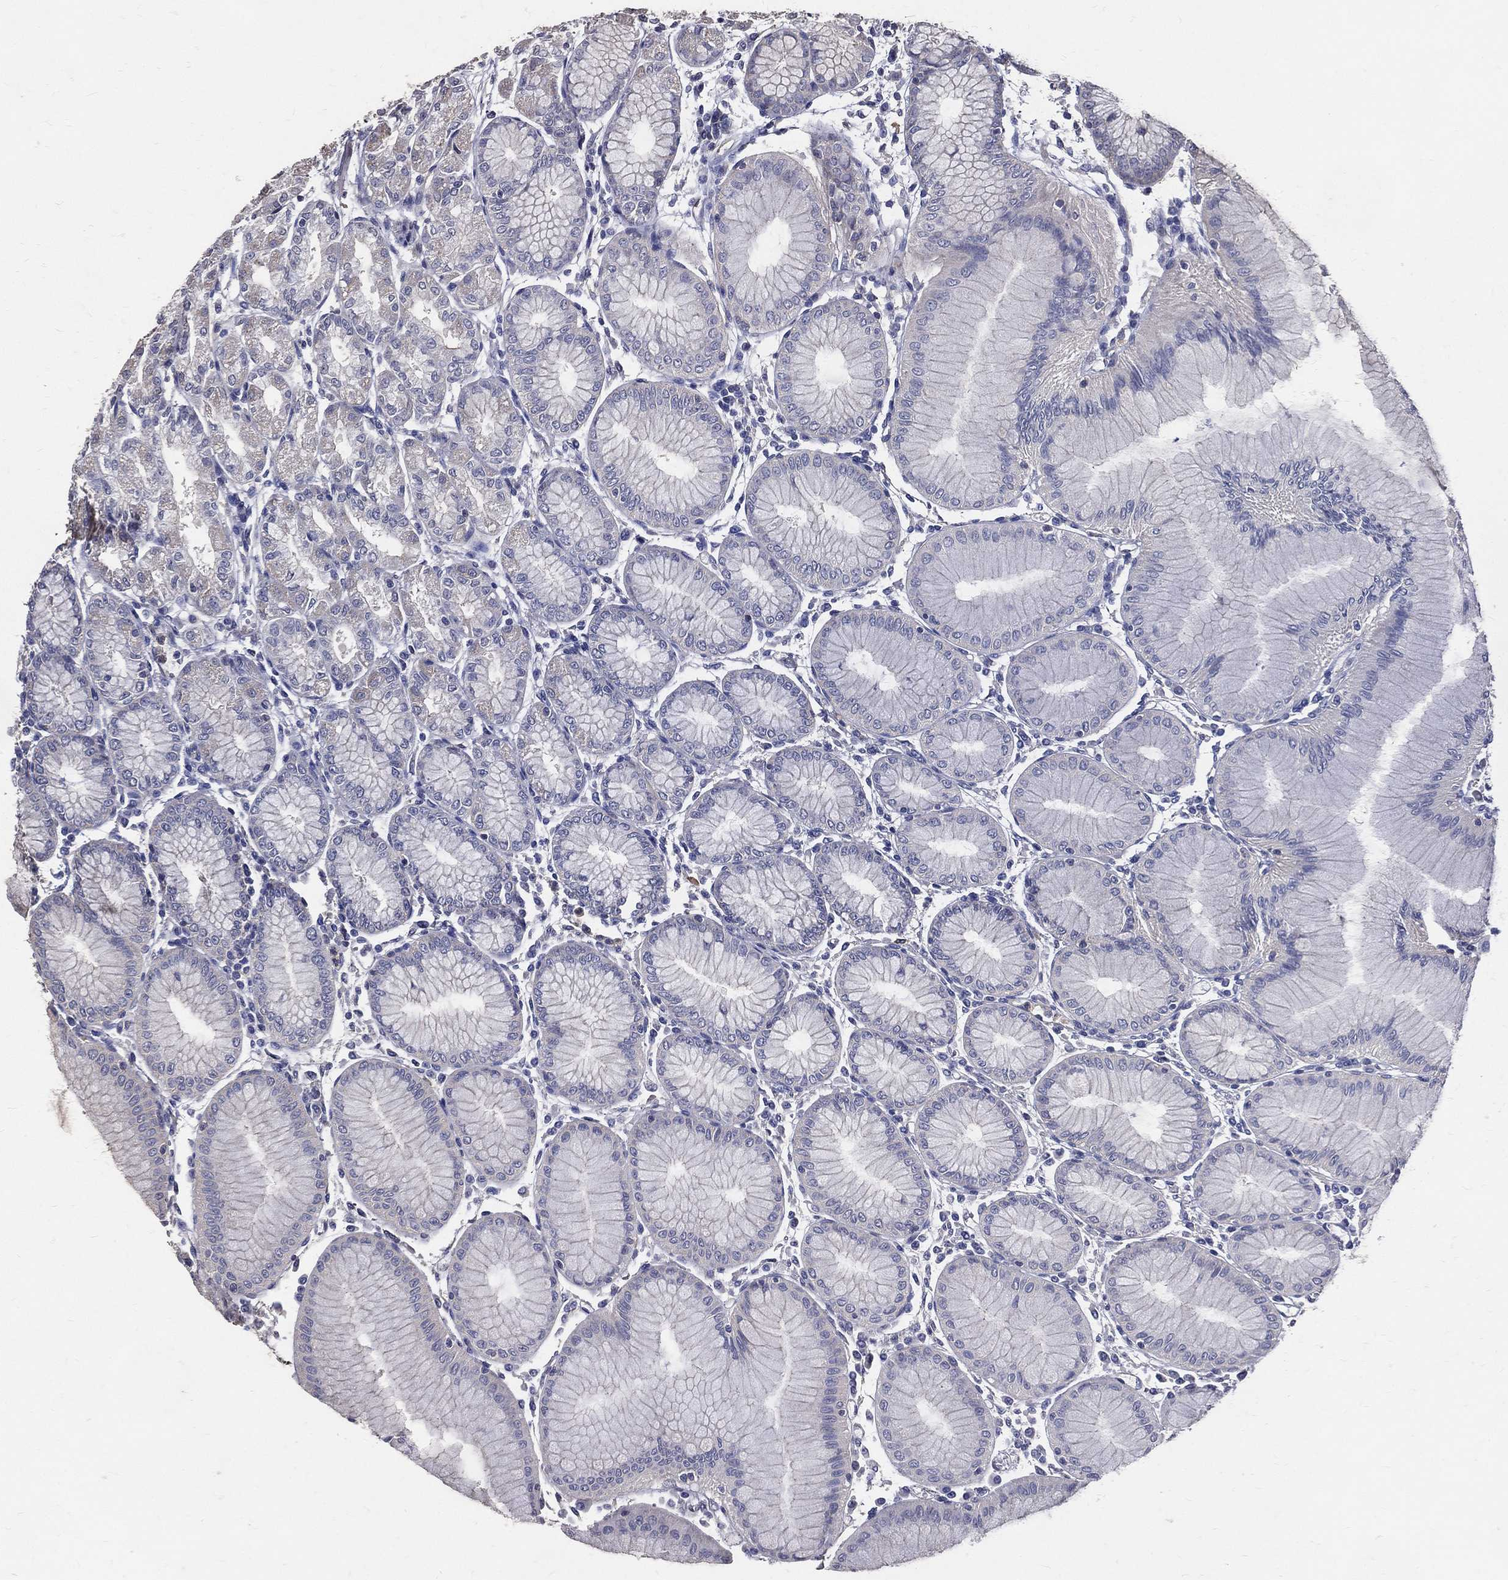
{"staining": {"intensity": "negative", "quantity": "none", "location": "none"}, "tissue": "stomach", "cell_type": "Glandular cells", "image_type": "normal", "snomed": [{"axis": "morphology", "description": "Normal tissue, NOS"}, {"axis": "topography", "description": "Stomach"}], "caption": "Immunohistochemistry (IHC) of normal human stomach demonstrates no positivity in glandular cells. The staining was performed using DAB (3,3'-diaminobenzidine) to visualize the protein expression in brown, while the nuclei were stained in blue with hematoxylin (Magnification: 20x).", "gene": "SERPINB2", "patient": {"sex": "female", "age": 57}}